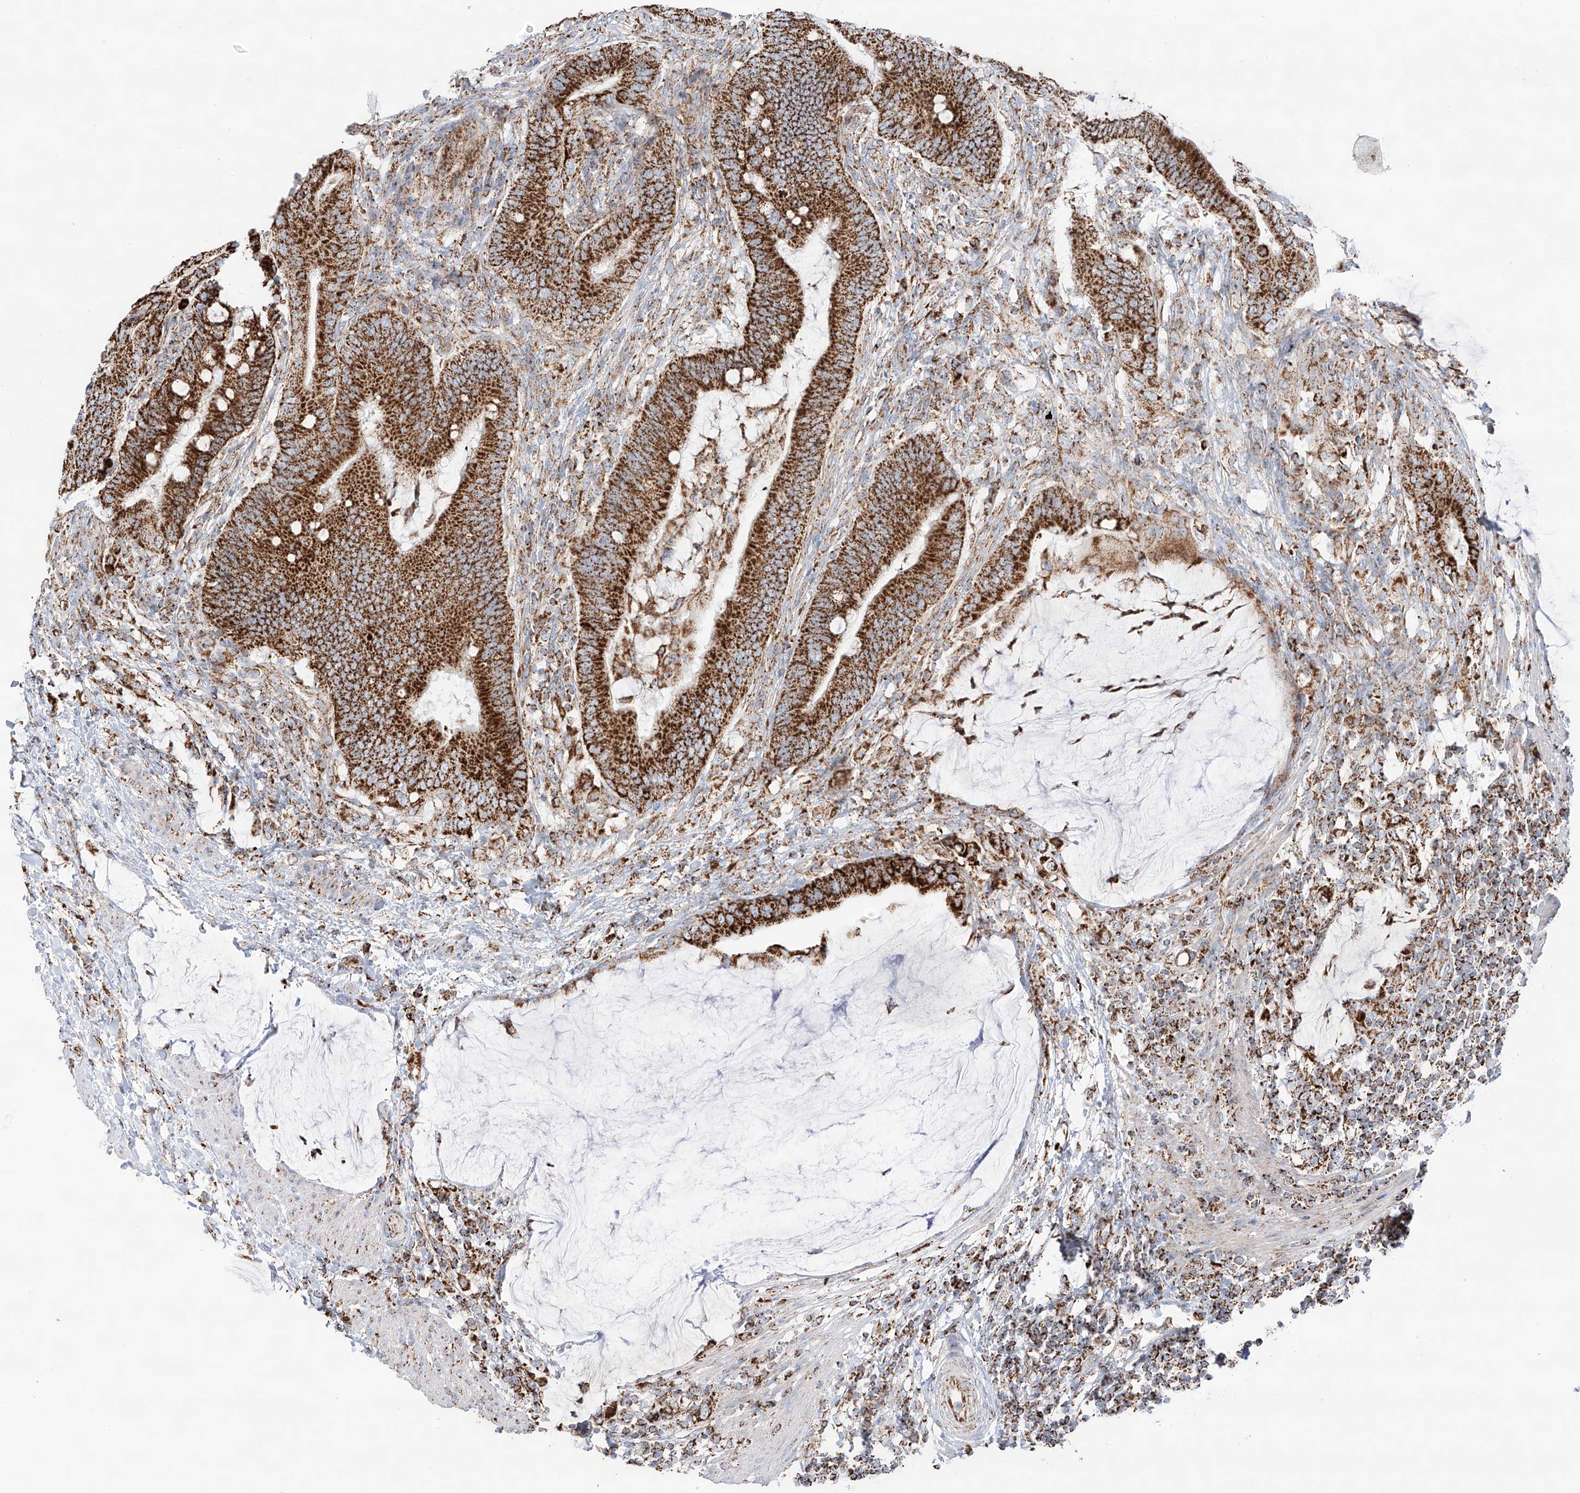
{"staining": {"intensity": "strong", "quantity": ">75%", "location": "cytoplasmic/membranous"}, "tissue": "colorectal cancer", "cell_type": "Tumor cells", "image_type": "cancer", "snomed": [{"axis": "morphology", "description": "Adenocarcinoma, NOS"}, {"axis": "topography", "description": "Colon"}], "caption": "An image showing strong cytoplasmic/membranous positivity in about >75% of tumor cells in adenocarcinoma (colorectal), as visualized by brown immunohistochemical staining.", "gene": "TTC27", "patient": {"sex": "female", "age": 66}}